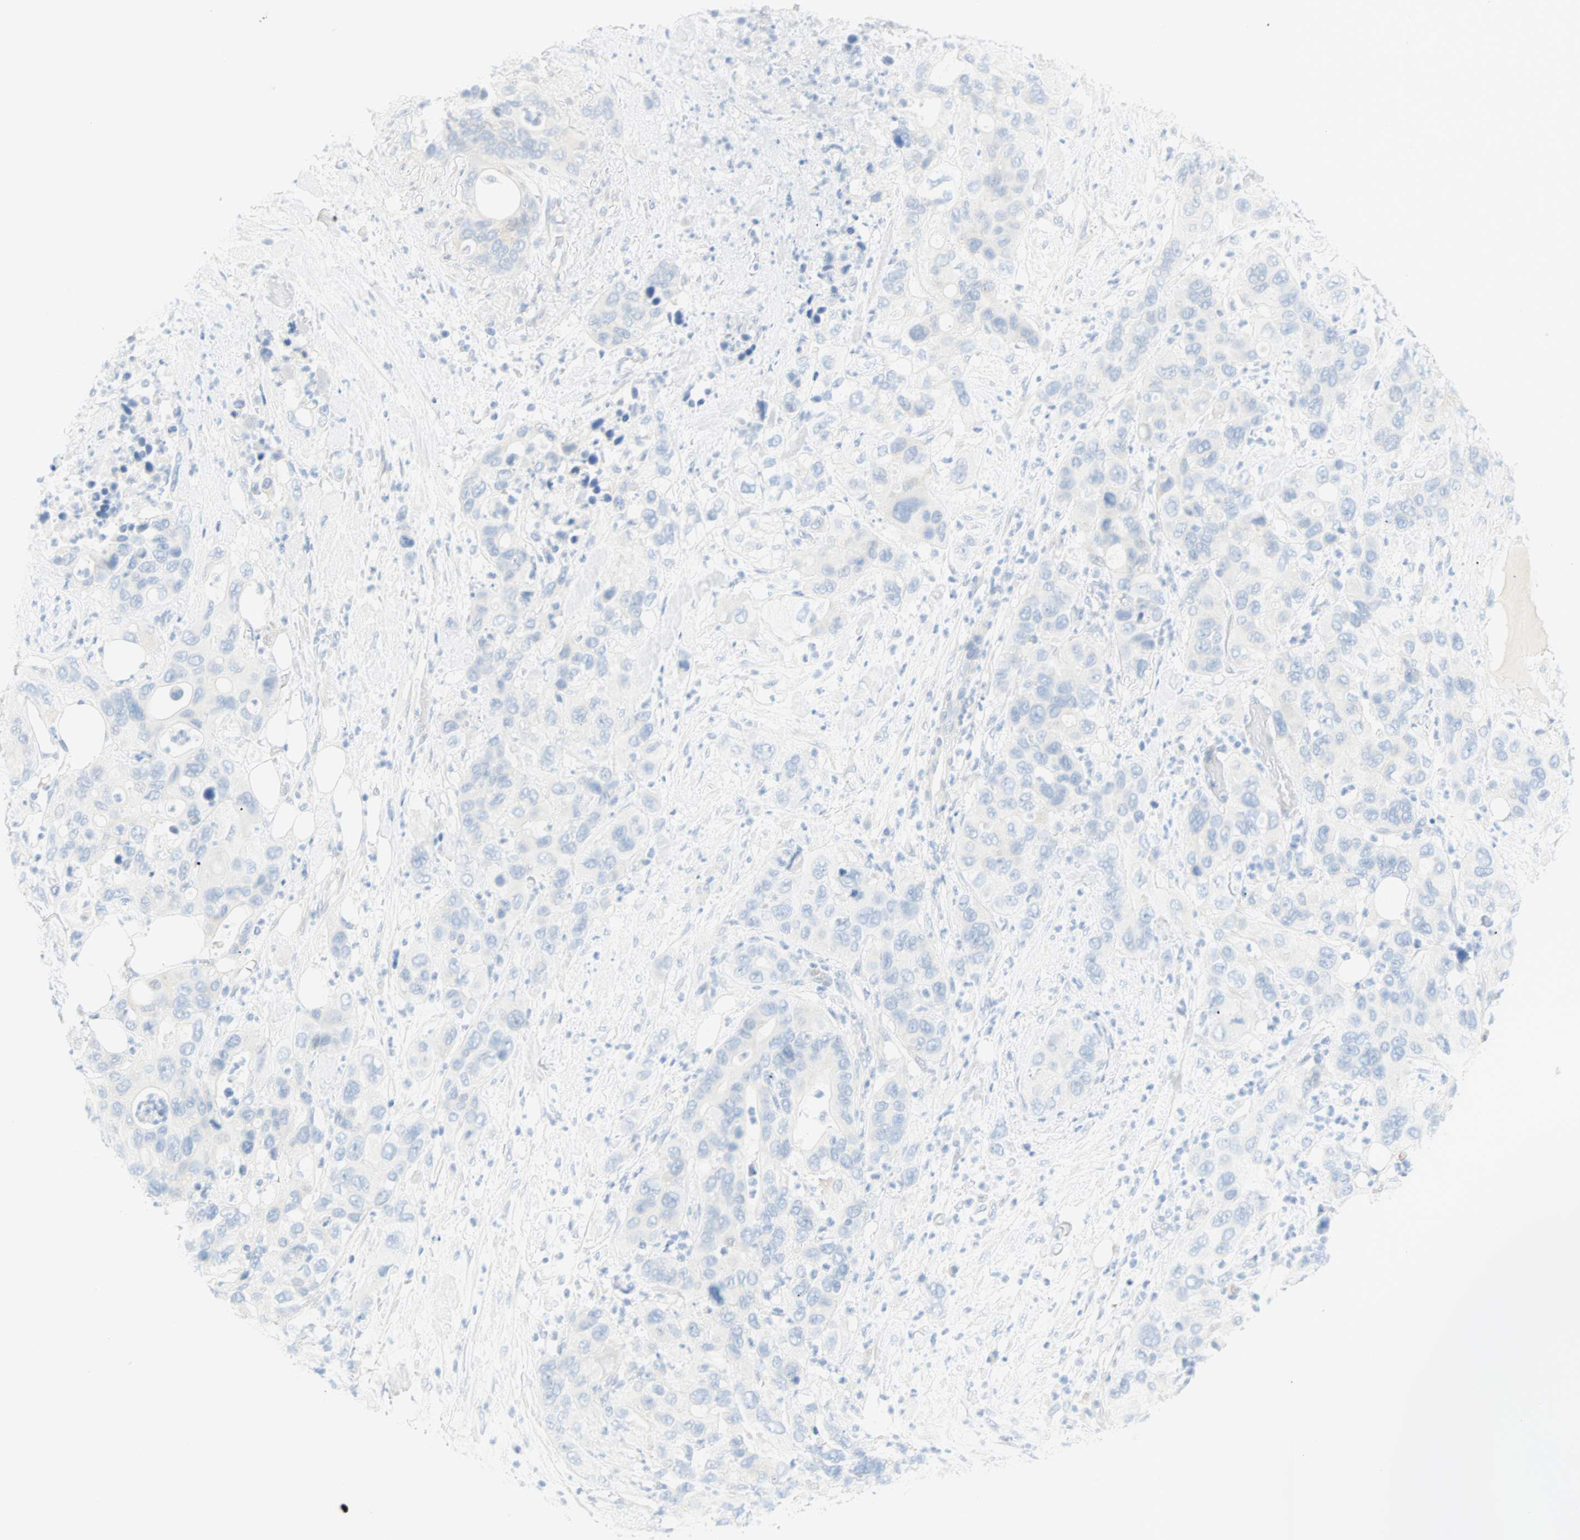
{"staining": {"intensity": "negative", "quantity": "none", "location": "none"}, "tissue": "pancreatic cancer", "cell_type": "Tumor cells", "image_type": "cancer", "snomed": [{"axis": "morphology", "description": "Adenocarcinoma, NOS"}, {"axis": "topography", "description": "Pancreas"}], "caption": "This is a image of immunohistochemistry staining of adenocarcinoma (pancreatic), which shows no positivity in tumor cells.", "gene": "SELENBP1", "patient": {"sex": "female", "age": 71}}